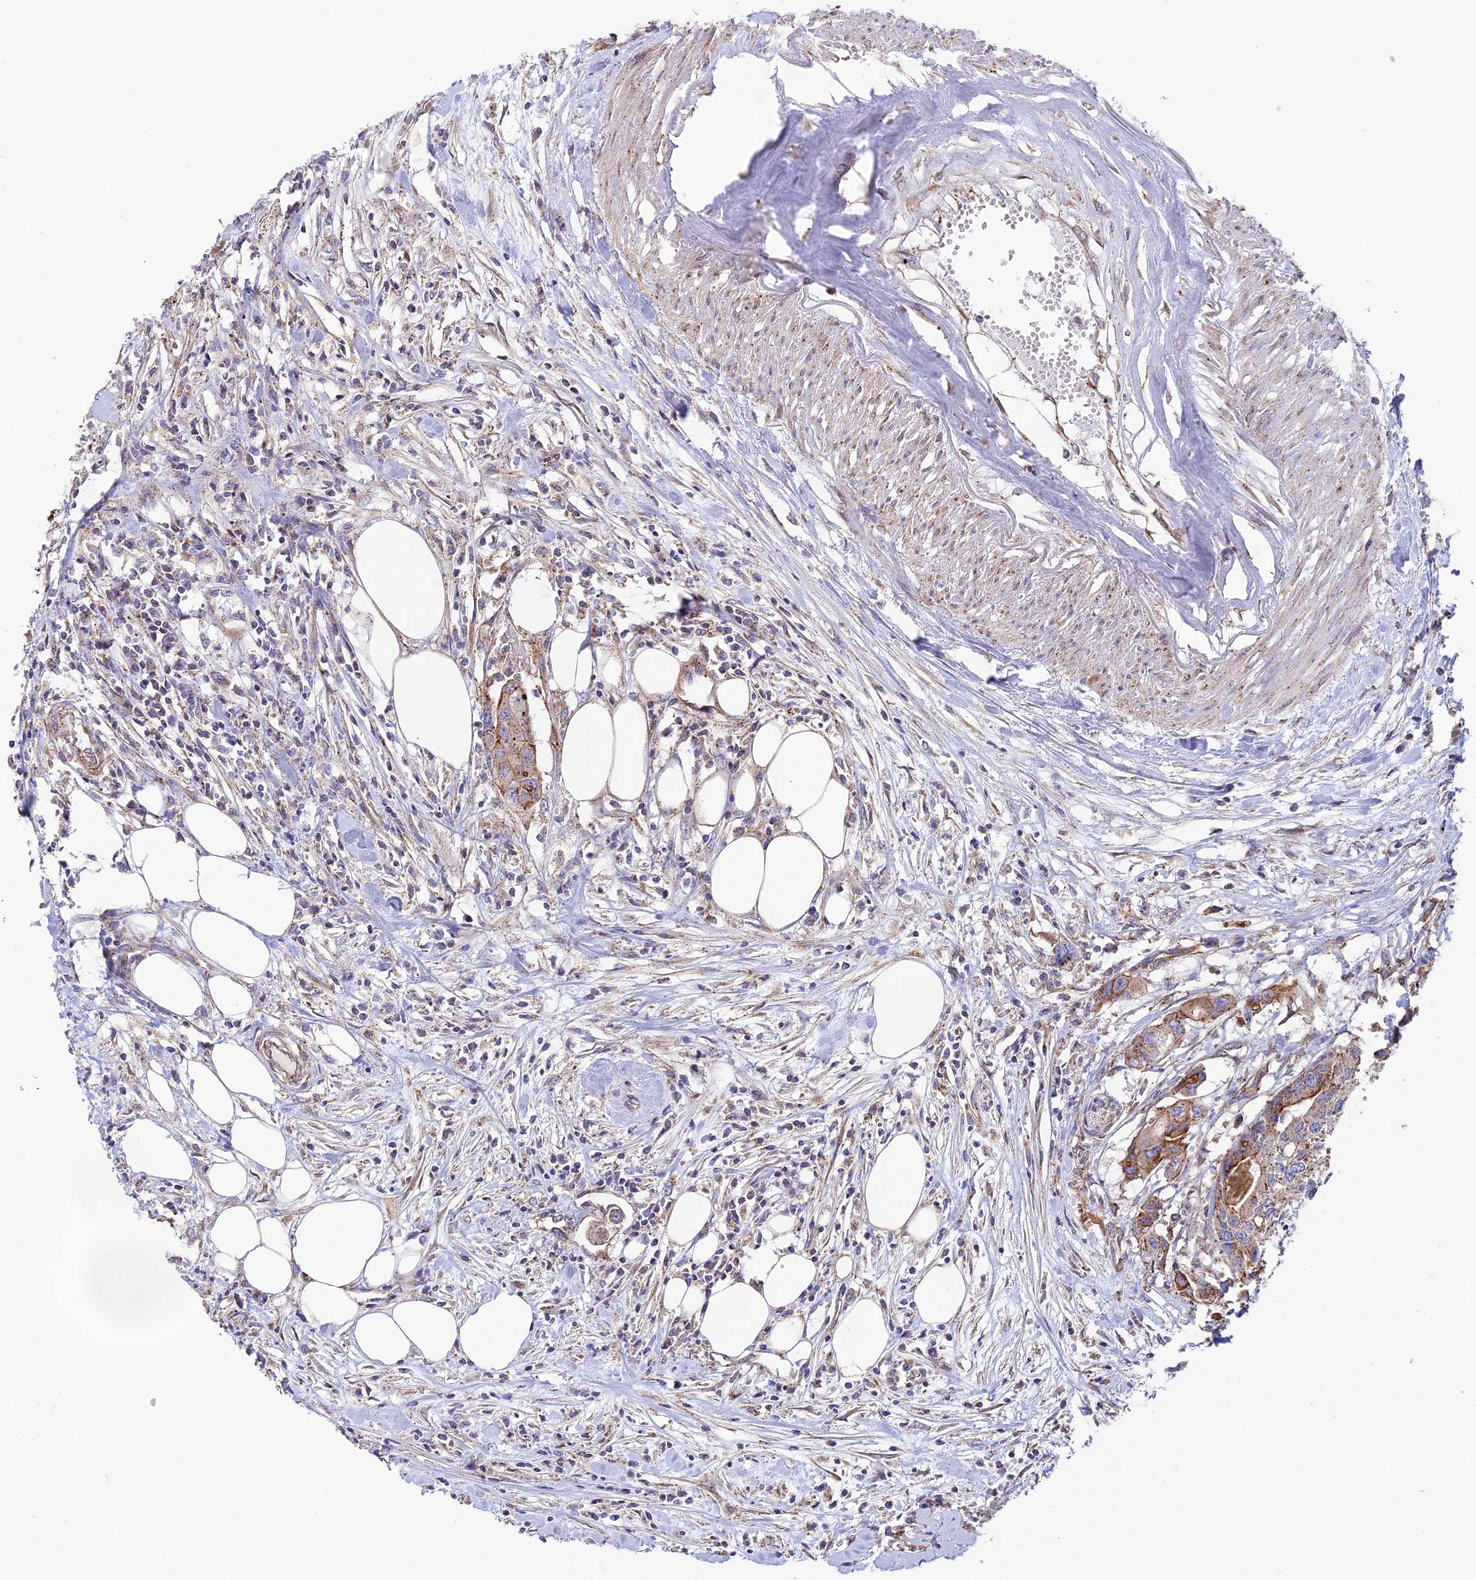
{"staining": {"intensity": "moderate", "quantity": "25%-75%", "location": "cytoplasmic/membranous"}, "tissue": "colorectal cancer", "cell_type": "Tumor cells", "image_type": "cancer", "snomed": [{"axis": "morphology", "description": "Adenocarcinoma, NOS"}, {"axis": "topography", "description": "Colon"}], "caption": "Protein analysis of colorectal cancer (adenocarcinoma) tissue exhibits moderate cytoplasmic/membranous positivity in approximately 25%-75% of tumor cells.", "gene": "QRFP", "patient": {"sex": "male", "age": 77}}